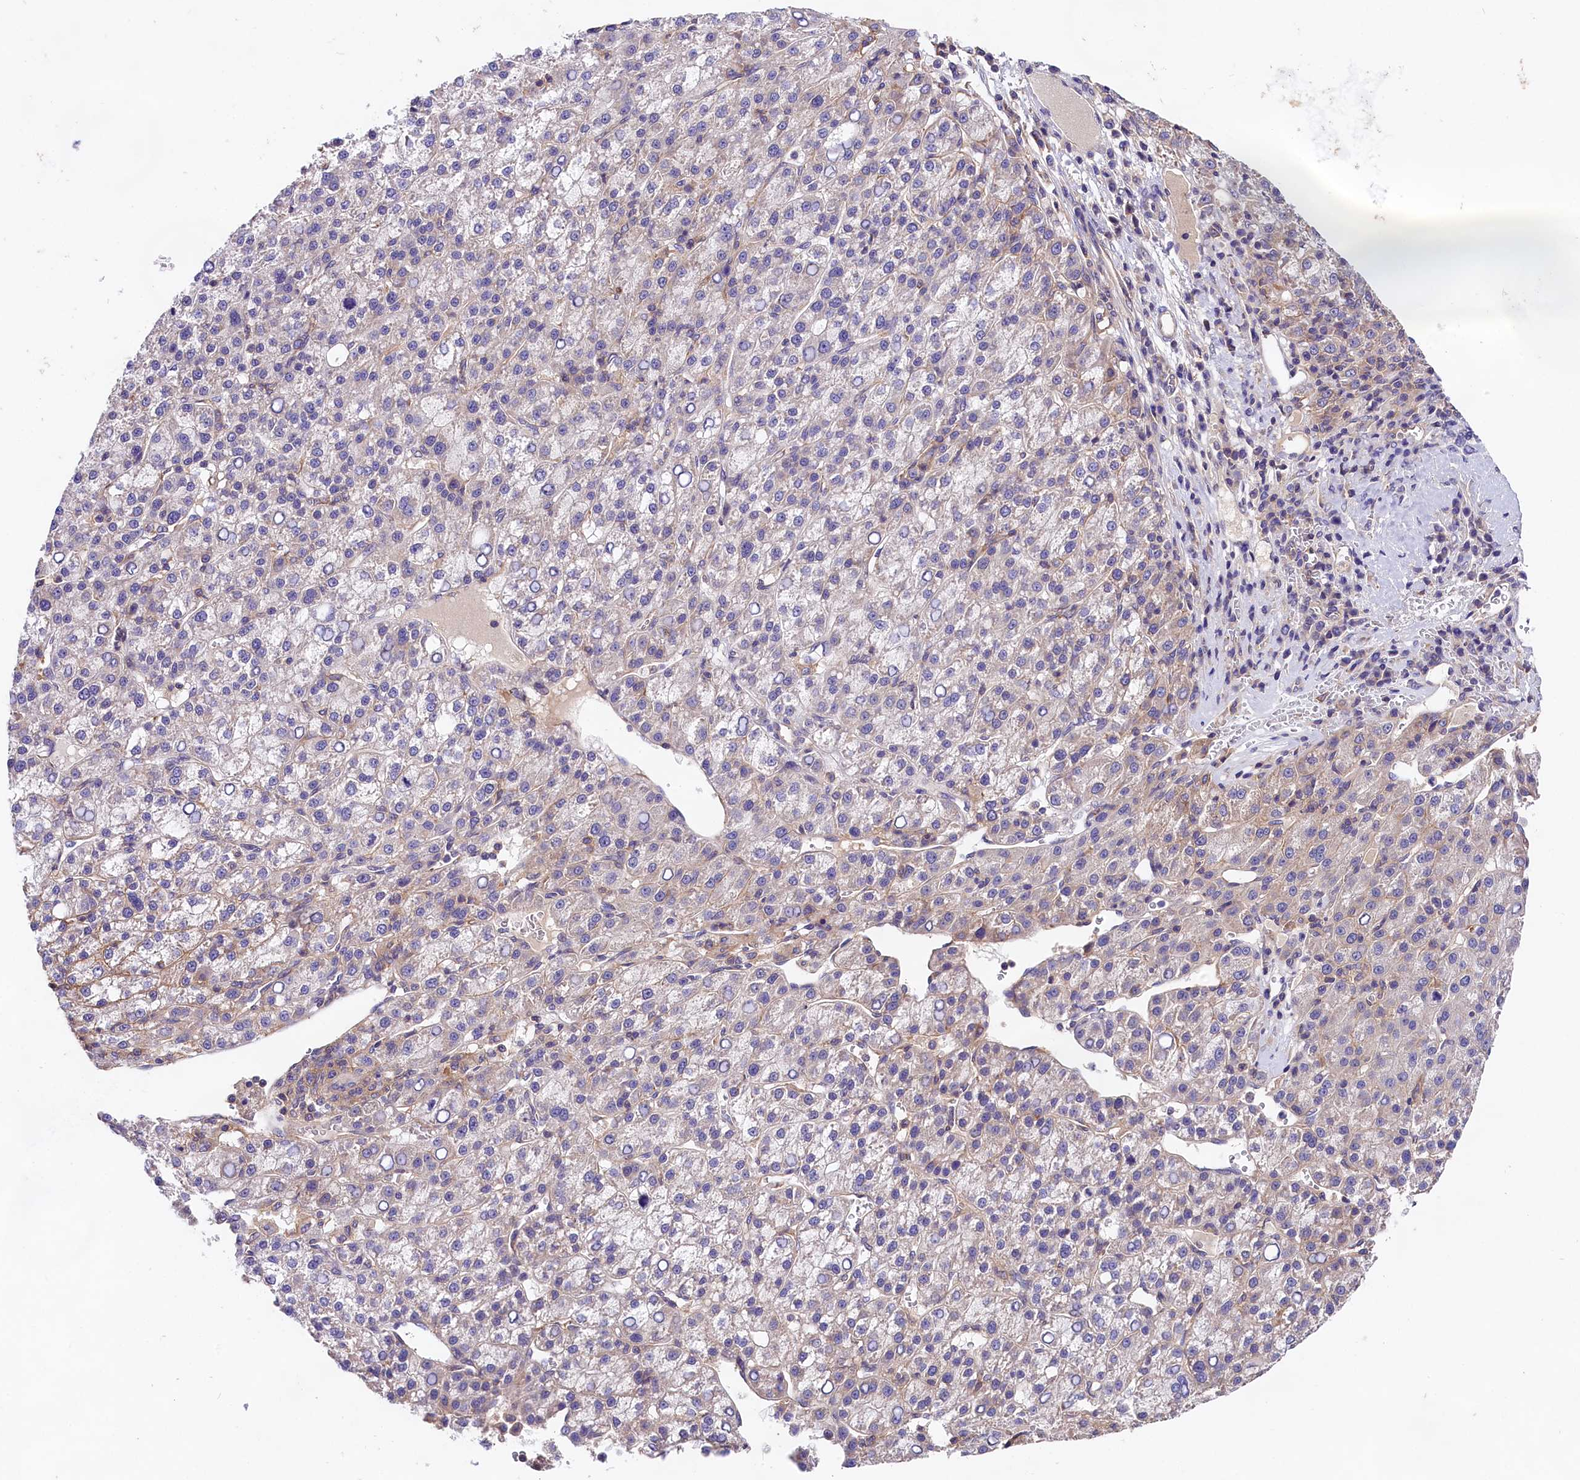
{"staining": {"intensity": "negative", "quantity": "none", "location": "none"}, "tissue": "liver cancer", "cell_type": "Tumor cells", "image_type": "cancer", "snomed": [{"axis": "morphology", "description": "Carcinoma, Hepatocellular, NOS"}, {"axis": "topography", "description": "Liver"}], "caption": "An IHC photomicrograph of liver hepatocellular carcinoma is shown. There is no staining in tumor cells of liver hepatocellular carcinoma.", "gene": "OAS3", "patient": {"sex": "female", "age": 58}}